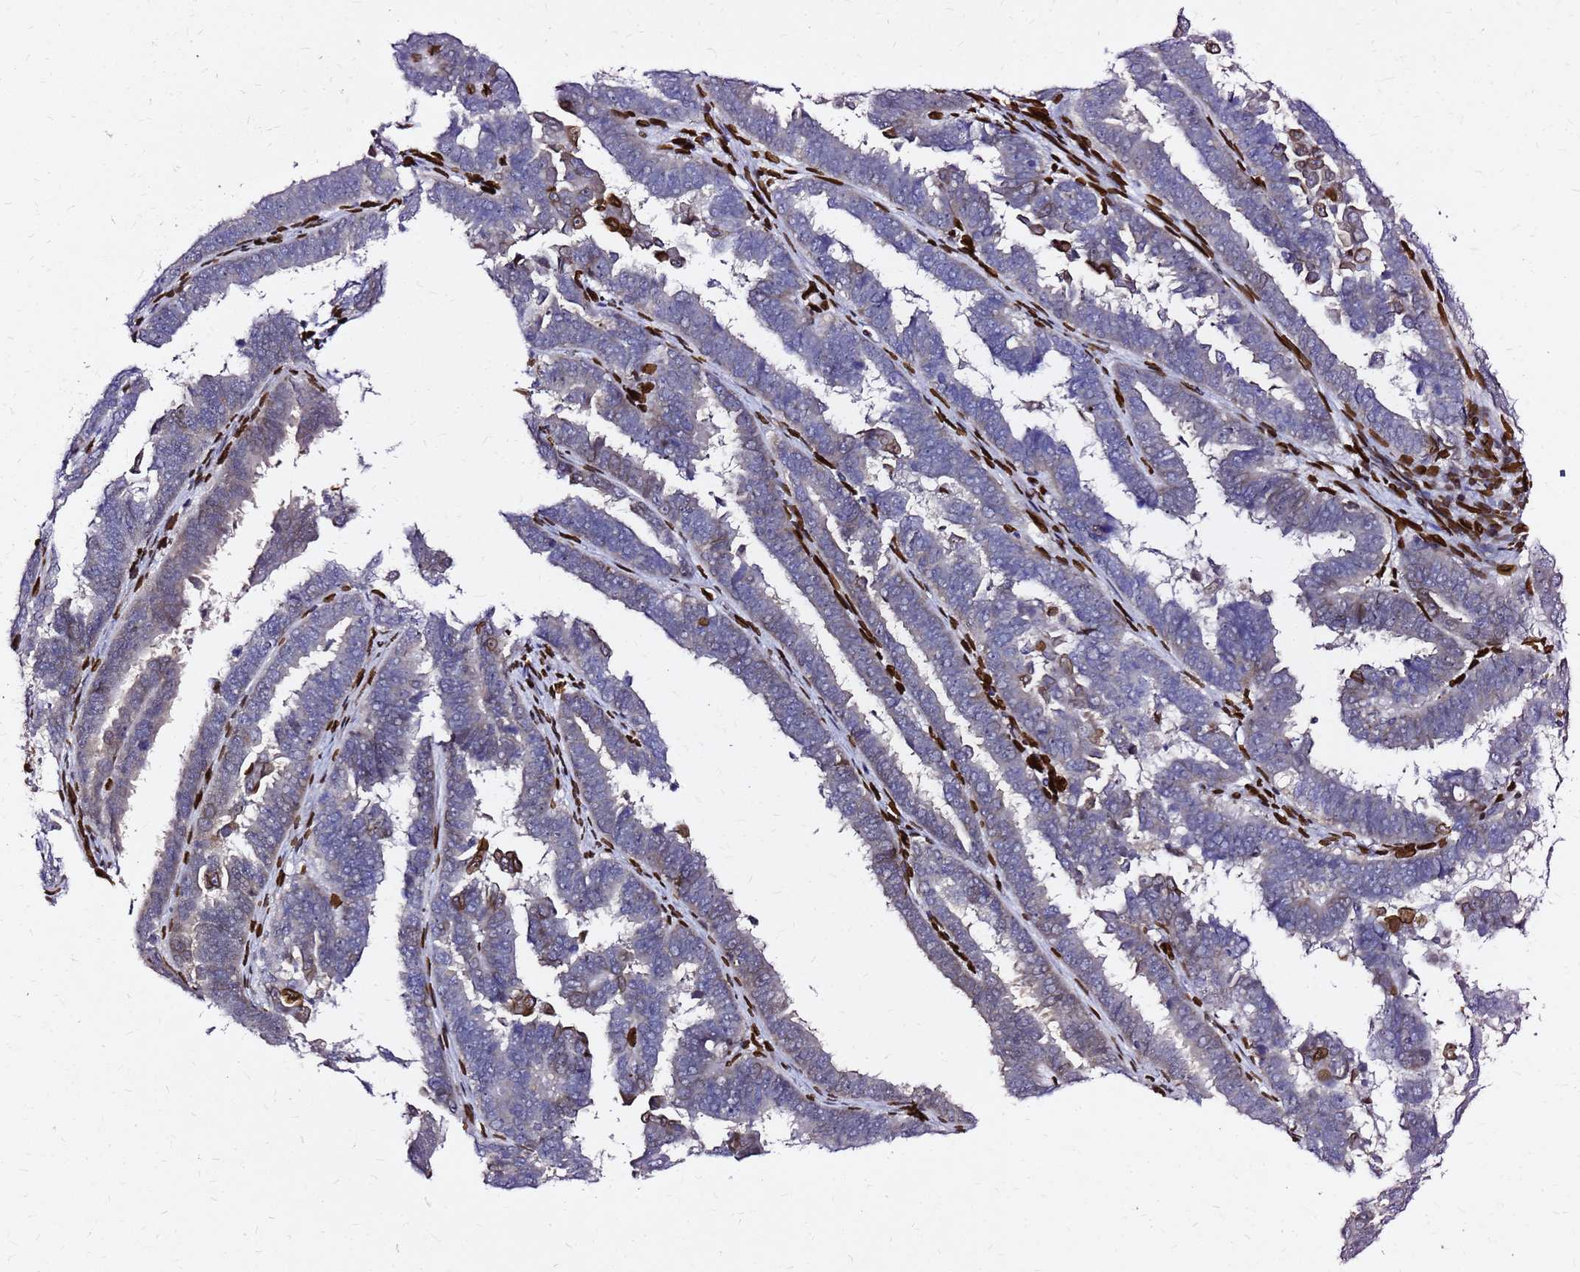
{"staining": {"intensity": "weak", "quantity": "25%-75%", "location": "cytoplasmic/membranous"}, "tissue": "endometrial cancer", "cell_type": "Tumor cells", "image_type": "cancer", "snomed": [{"axis": "morphology", "description": "Adenocarcinoma, NOS"}, {"axis": "topography", "description": "Endometrium"}], "caption": "IHC histopathology image of neoplastic tissue: endometrial cancer (adenocarcinoma) stained using immunohistochemistry (IHC) demonstrates low levels of weak protein expression localized specifically in the cytoplasmic/membranous of tumor cells, appearing as a cytoplasmic/membranous brown color.", "gene": "C6orf141", "patient": {"sex": "female", "age": 75}}